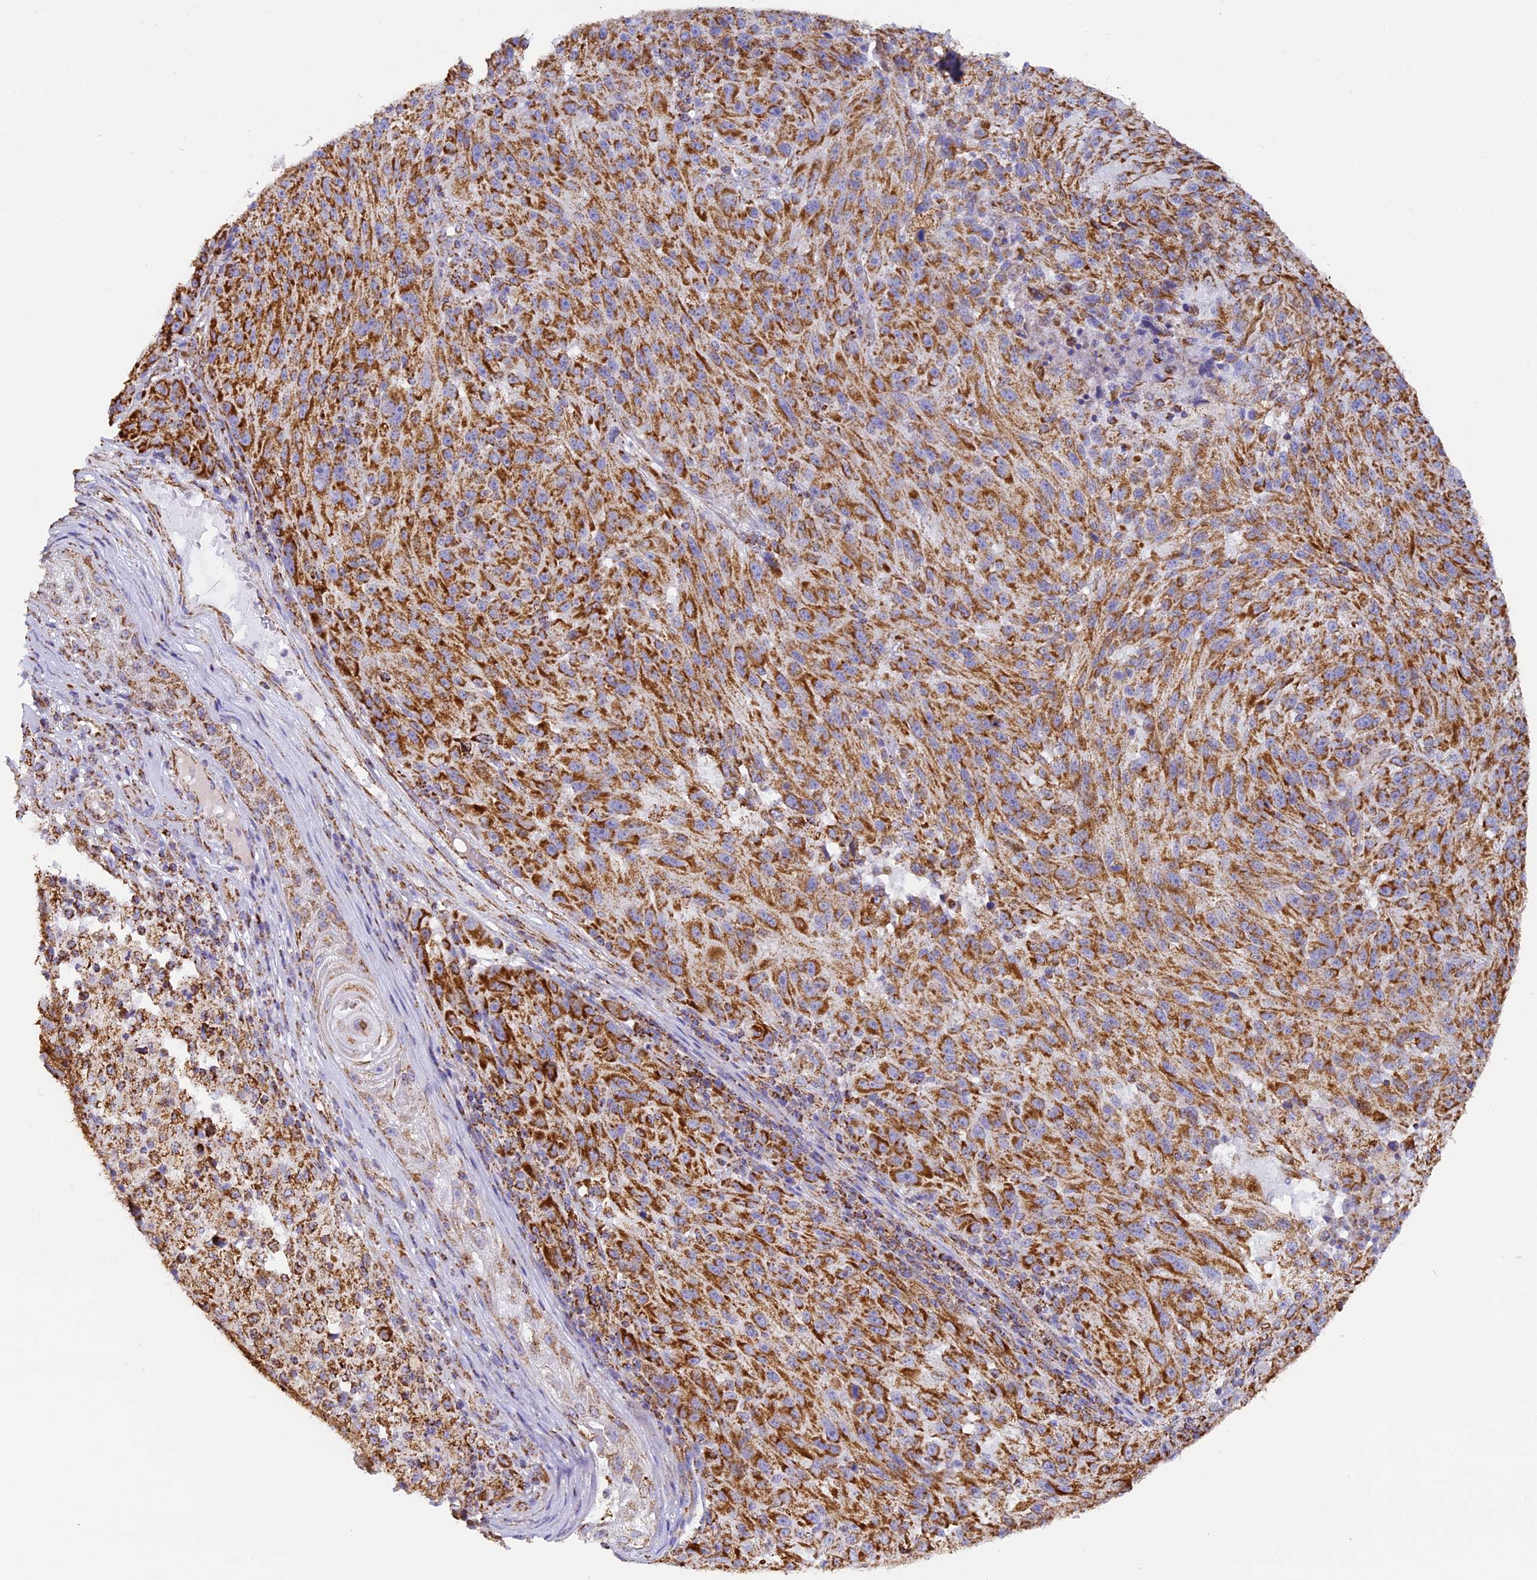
{"staining": {"intensity": "strong", "quantity": ">75%", "location": "cytoplasmic/membranous"}, "tissue": "melanoma", "cell_type": "Tumor cells", "image_type": "cancer", "snomed": [{"axis": "morphology", "description": "Malignant melanoma, NOS"}, {"axis": "topography", "description": "Skin"}], "caption": "Approximately >75% of tumor cells in melanoma demonstrate strong cytoplasmic/membranous protein staining as visualized by brown immunohistochemical staining.", "gene": "STK17A", "patient": {"sex": "male", "age": 53}}